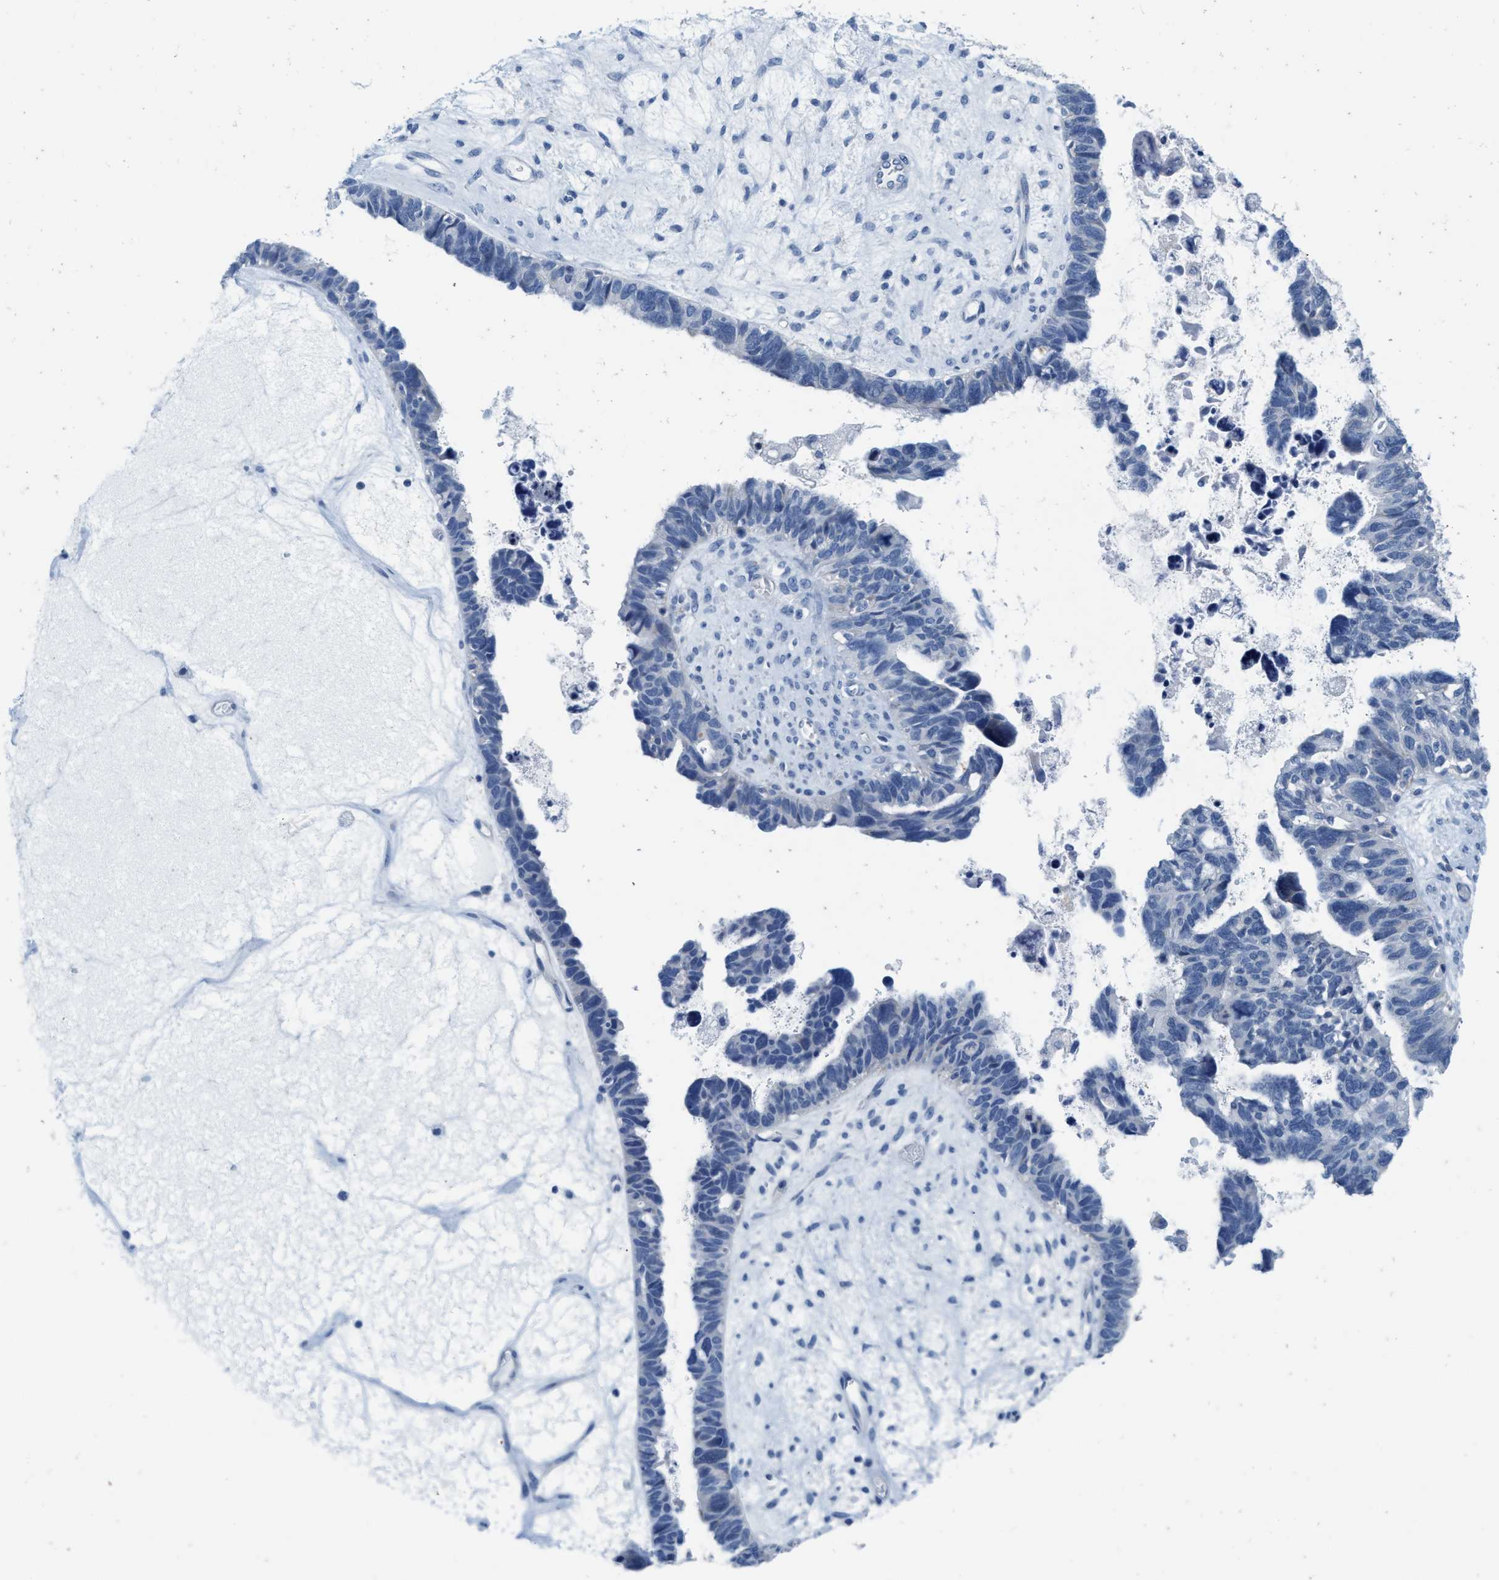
{"staining": {"intensity": "negative", "quantity": "none", "location": "none"}, "tissue": "ovarian cancer", "cell_type": "Tumor cells", "image_type": "cancer", "snomed": [{"axis": "morphology", "description": "Cystadenocarcinoma, serous, NOS"}, {"axis": "topography", "description": "Ovary"}], "caption": "Photomicrograph shows no protein positivity in tumor cells of ovarian cancer (serous cystadenocarcinoma) tissue.", "gene": "ABCB11", "patient": {"sex": "female", "age": 79}}